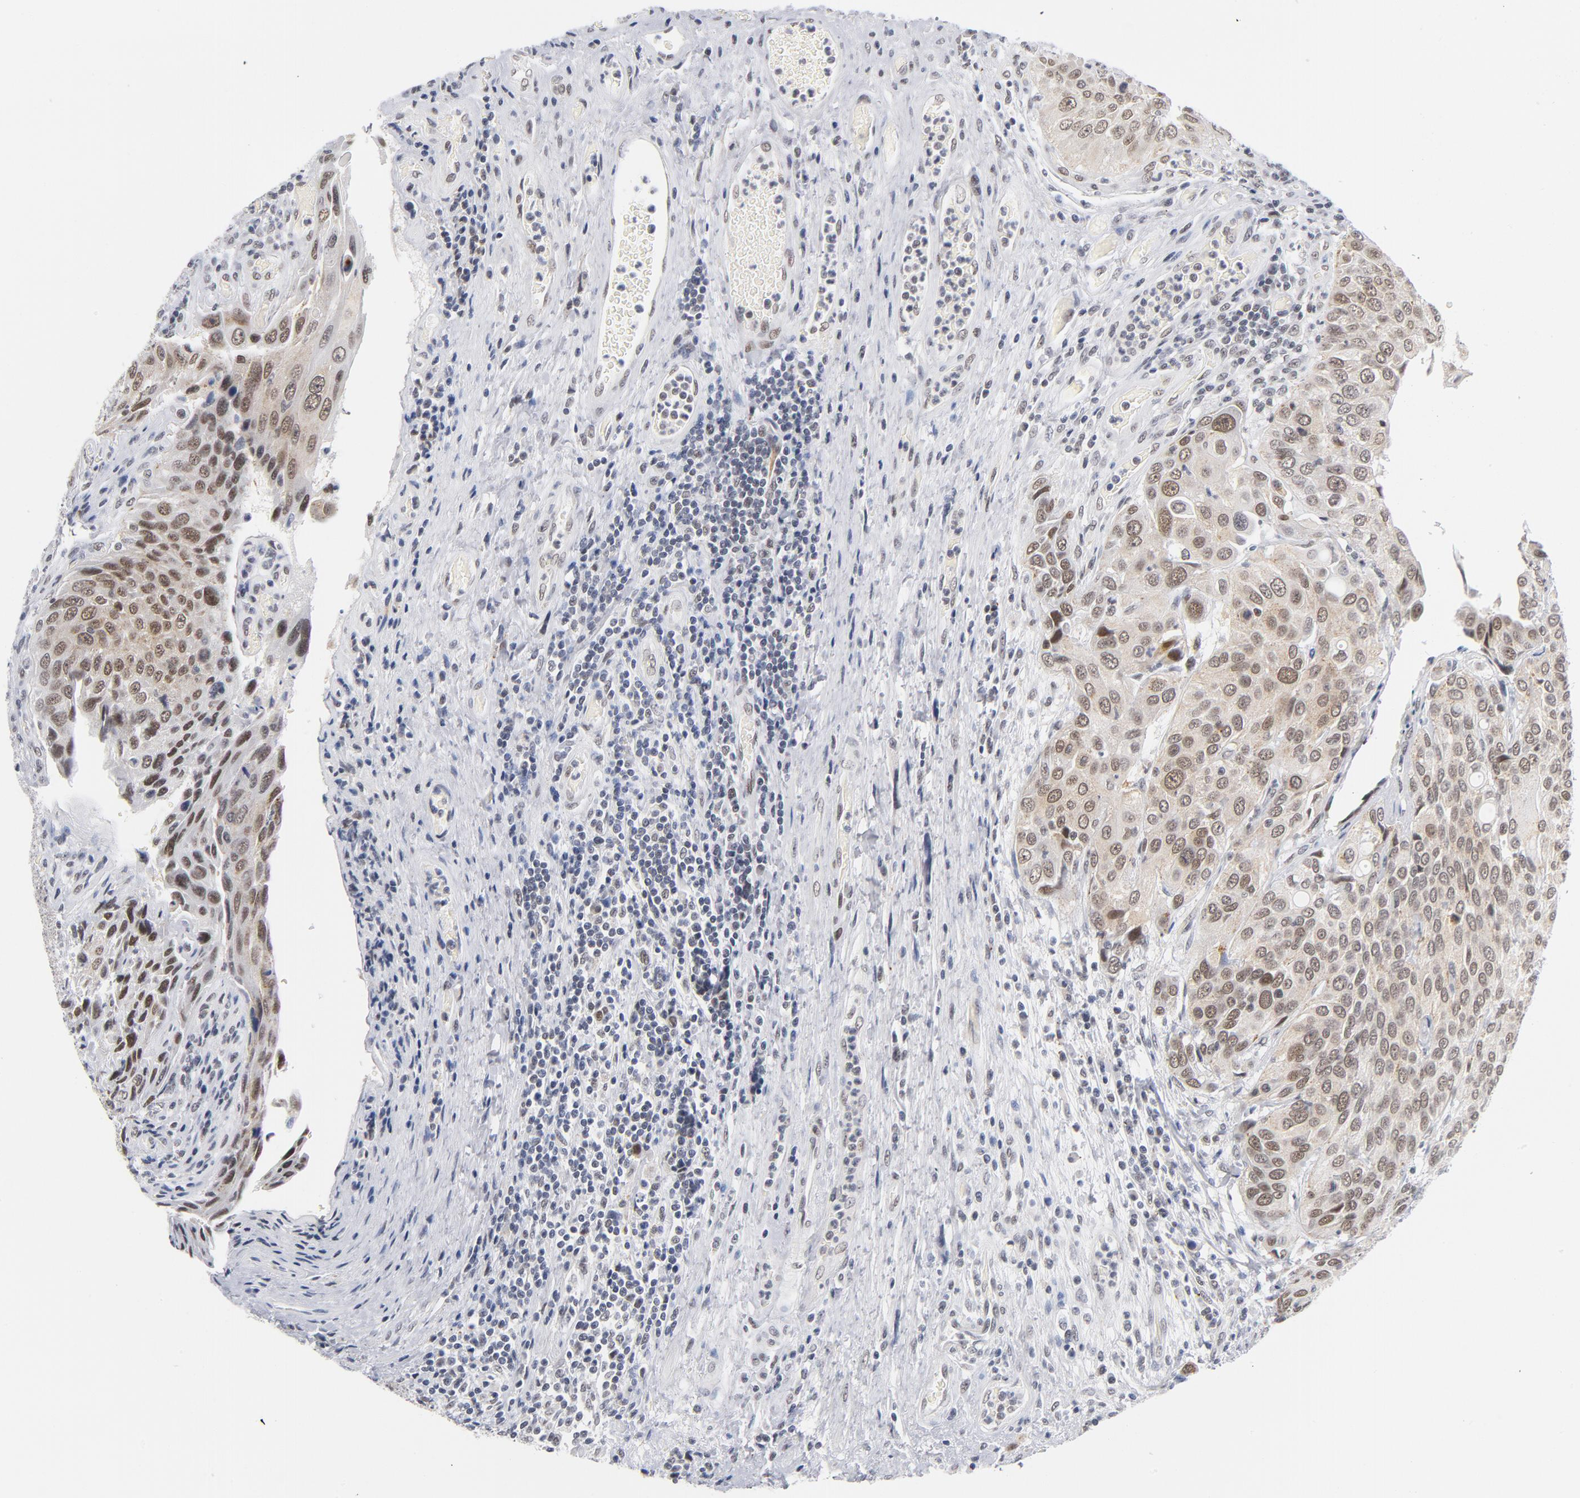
{"staining": {"intensity": "strong", "quantity": "25%-75%", "location": "cytoplasmic/membranous,nuclear"}, "tissue": "urothelial cancer", "cell_type": "Tumor cells", "image_type": "cancer", "snomed": [{"axis": "morphology", "description": "Urothelial carcinoma, High grade"}, {"axis": "topography", "description": "Urinary bladder"}], "caption": "Immunohistochemistry (IHC) (DAB (3,3'-diaminobenzidine)) staining of high-grade urothelial carcinoma exhibits strong cytoplasmic/membranous and nuclear protein positivity in approximately 25%-75% of tumor cells.", "gene": "BAP1", "patient": {"sex": "male", "age": 50}}